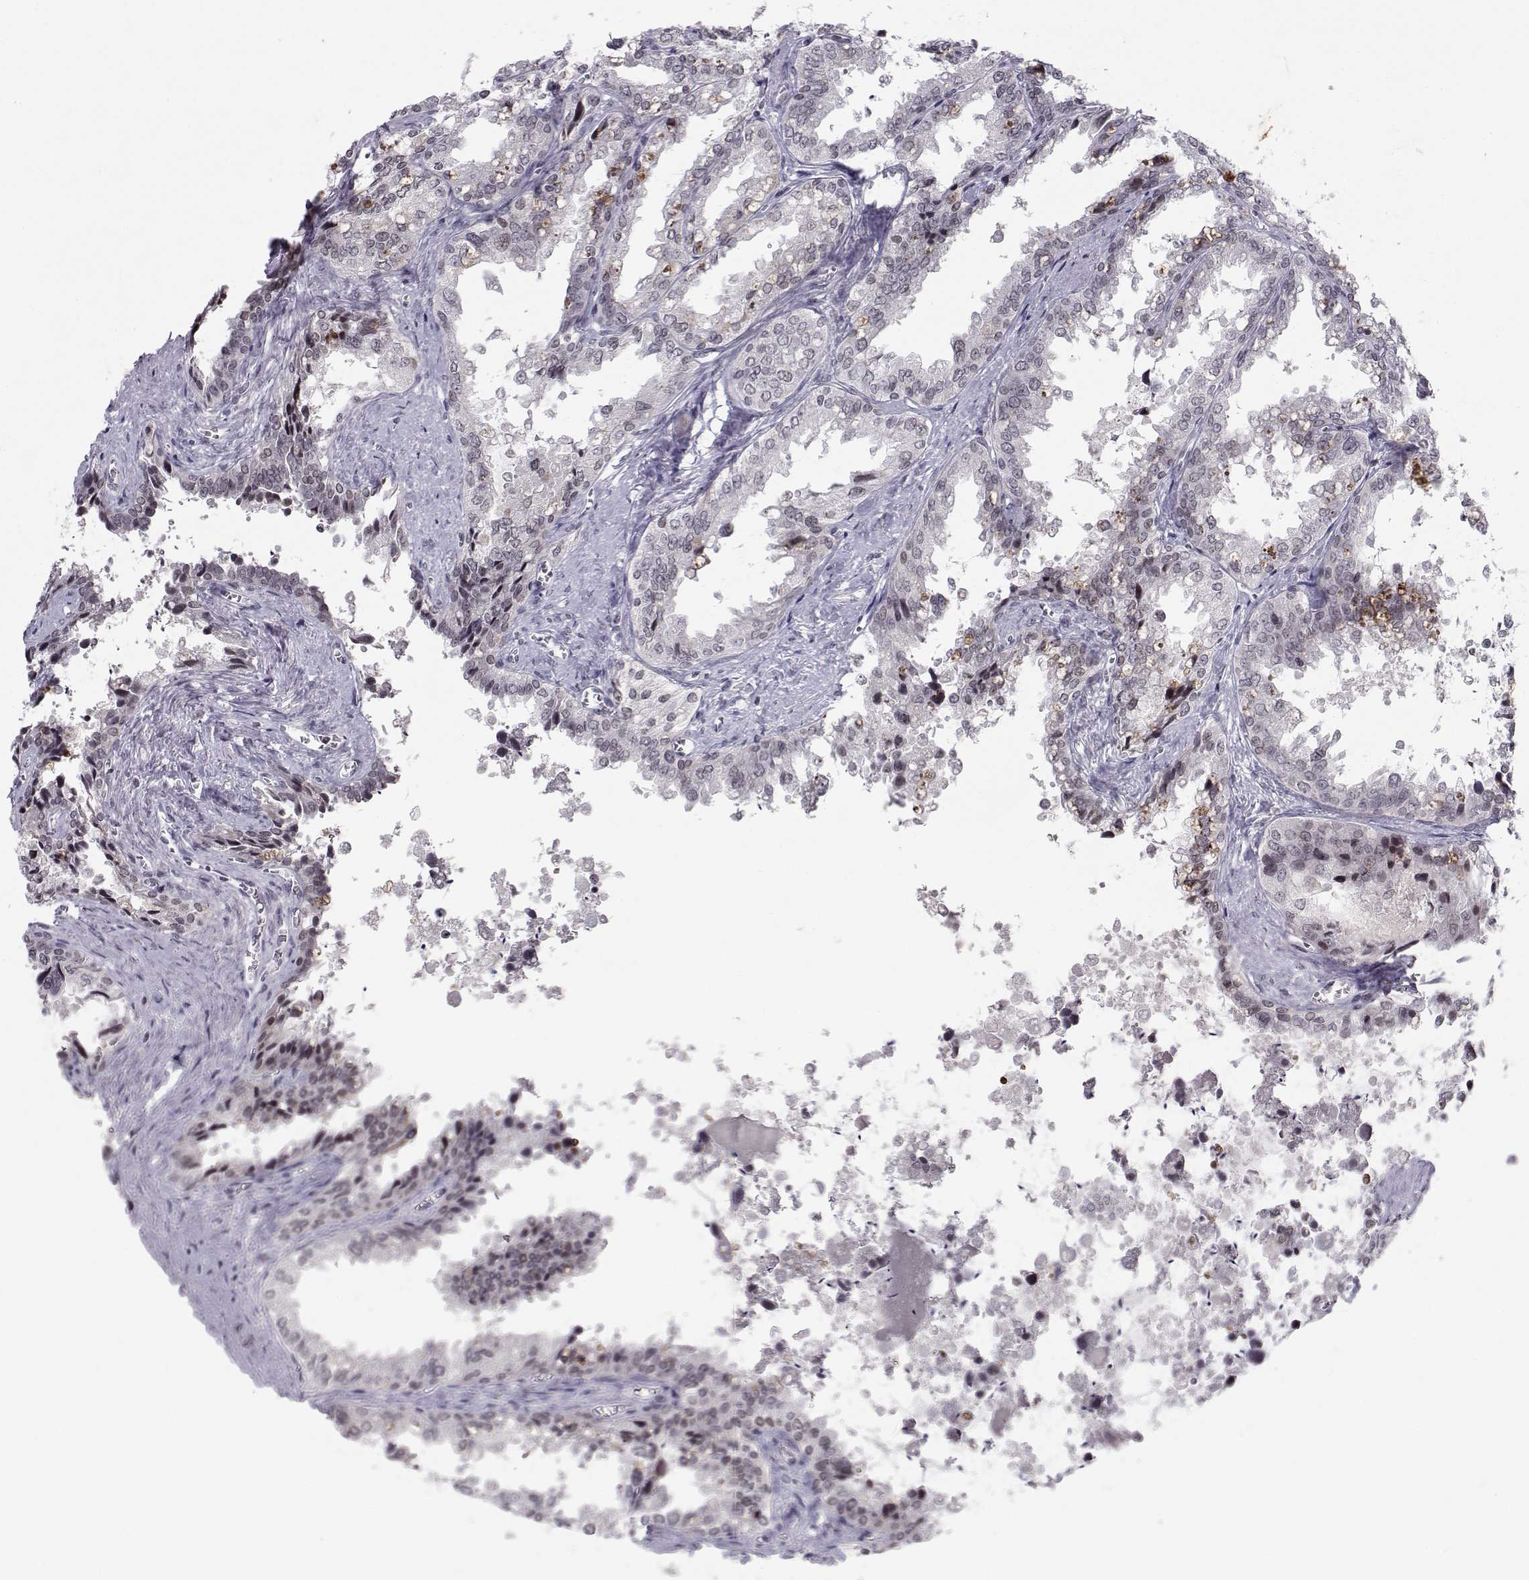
{"staining": {"intensity": "negative", "quantity": "none", "location": "none"}, "tissue": "seminal vesicle", "cell_type": "Glandular cells", "image_type": "normal", "snomed": [{"axis": "morphology", "description": "Normal tissue, NOS"}, {"axis": "topography", "description": "Seminal veicle"}], "caption": "High power microscopy histopathology image of an immunohistochemistry image of unremarkable seminal vesicle, revealing no significant positivity in glandular cells. The staining was performed using DAB to visualize the protein expression in brown, while the nuclei were stained in blue with hematoxylin (Magnification: 20x).", "gene": "MARCHF4", "patient": {"sex": "male", "age": 67}}